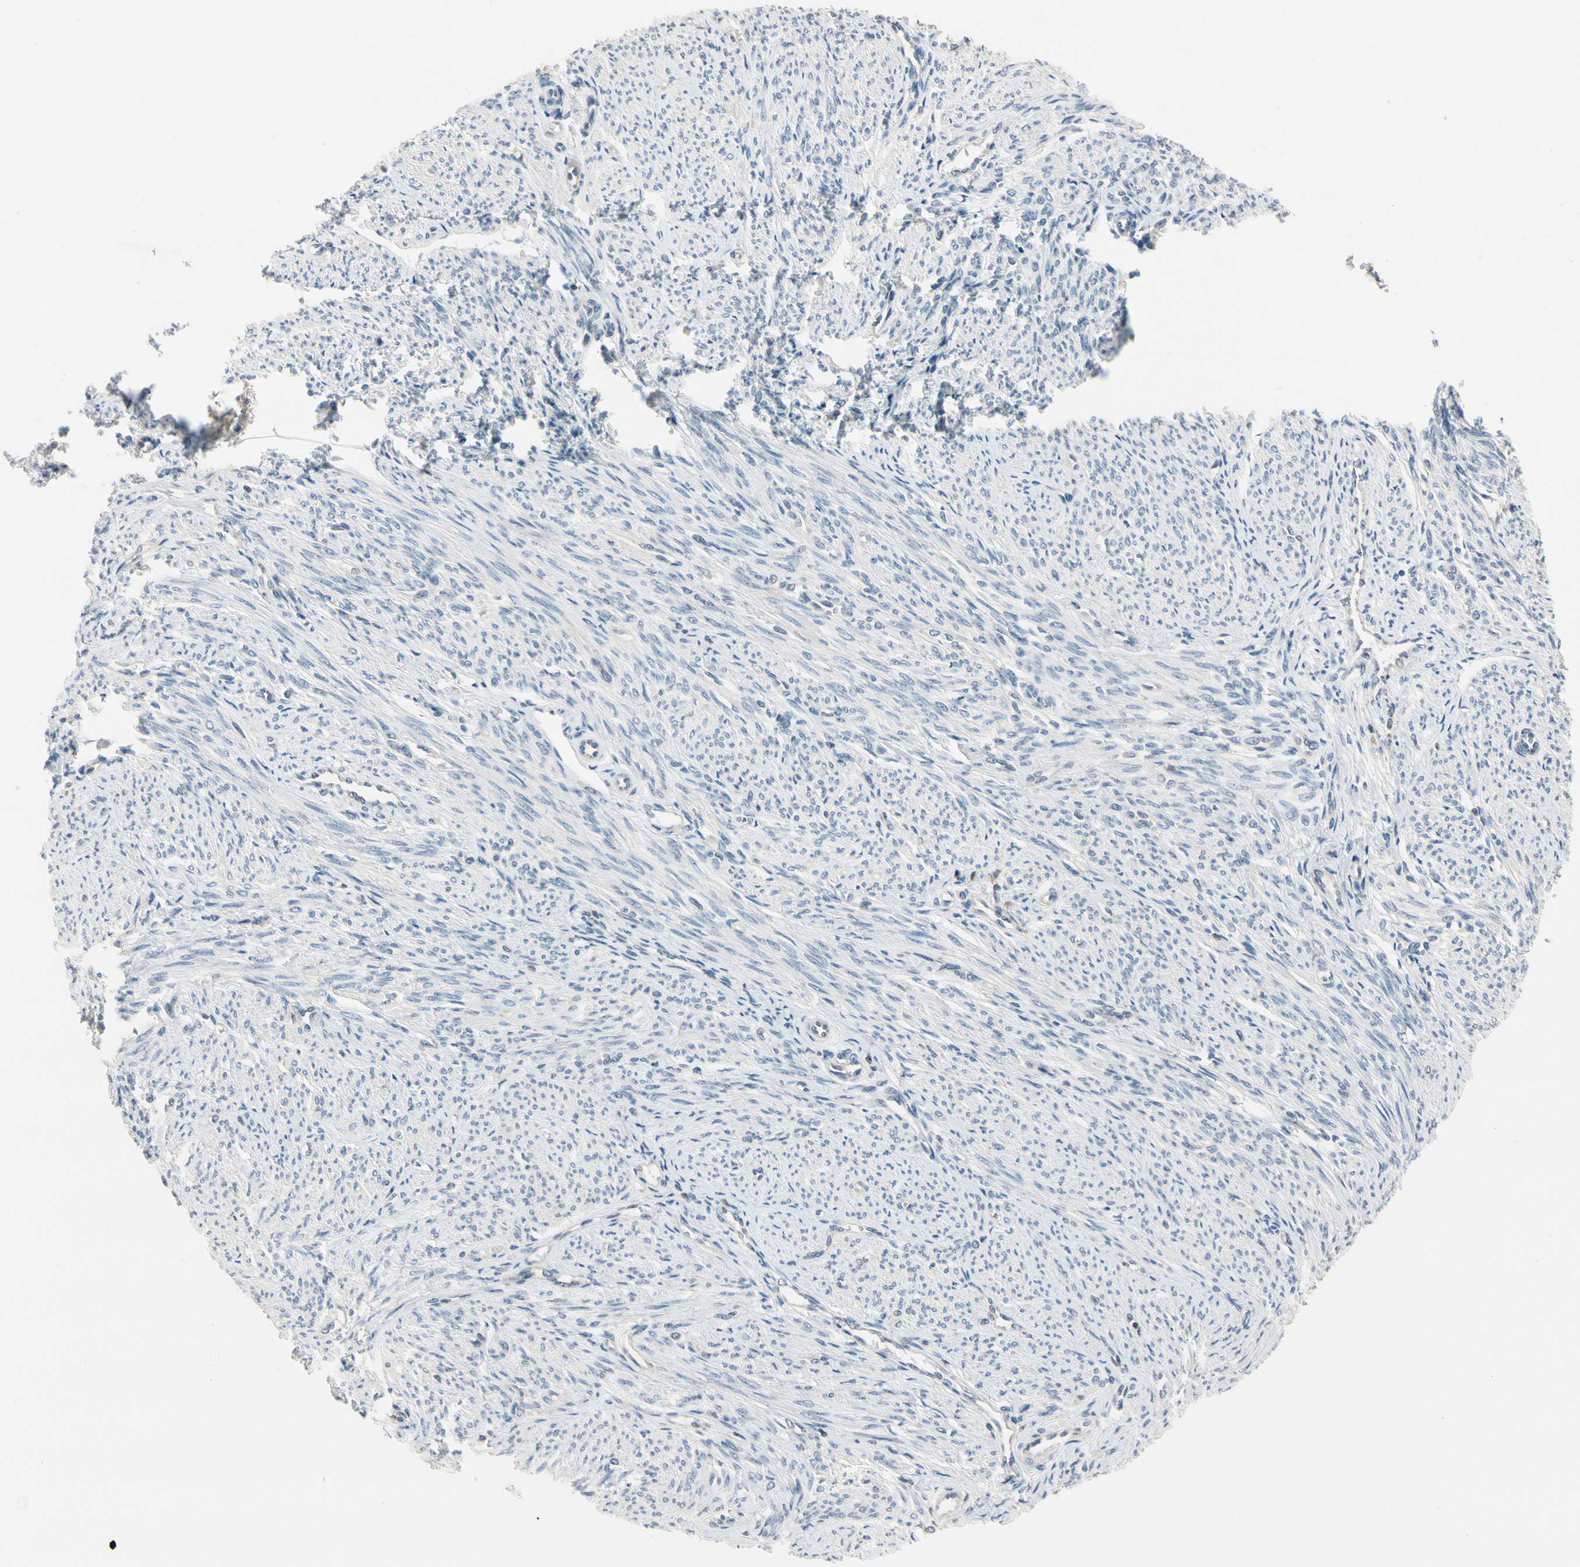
{"staining": {"intensity": "moderate", "quantity": "<25%", "location": "cytoplasmic/membranous,nuclear"}, "tissue": "smooth muscle", "cell_type": "Smooth muscle cells", "image_type": "normal", "snomed": [{"axis": "morphology", "description": "Normal tissue, NOS"}, {"axis": "topography", "description": "Smooth muscle"}], "caption": "This image demonstrates immunohistochemistry (IHC) staining of benign smooth muscle, with low moderate cytoplasmic/membranous,nuclear staining in approximately <25% of smooth muscle cells.", "gene": "NFATC2", "patient": {"sex": "female", "age": 65}}